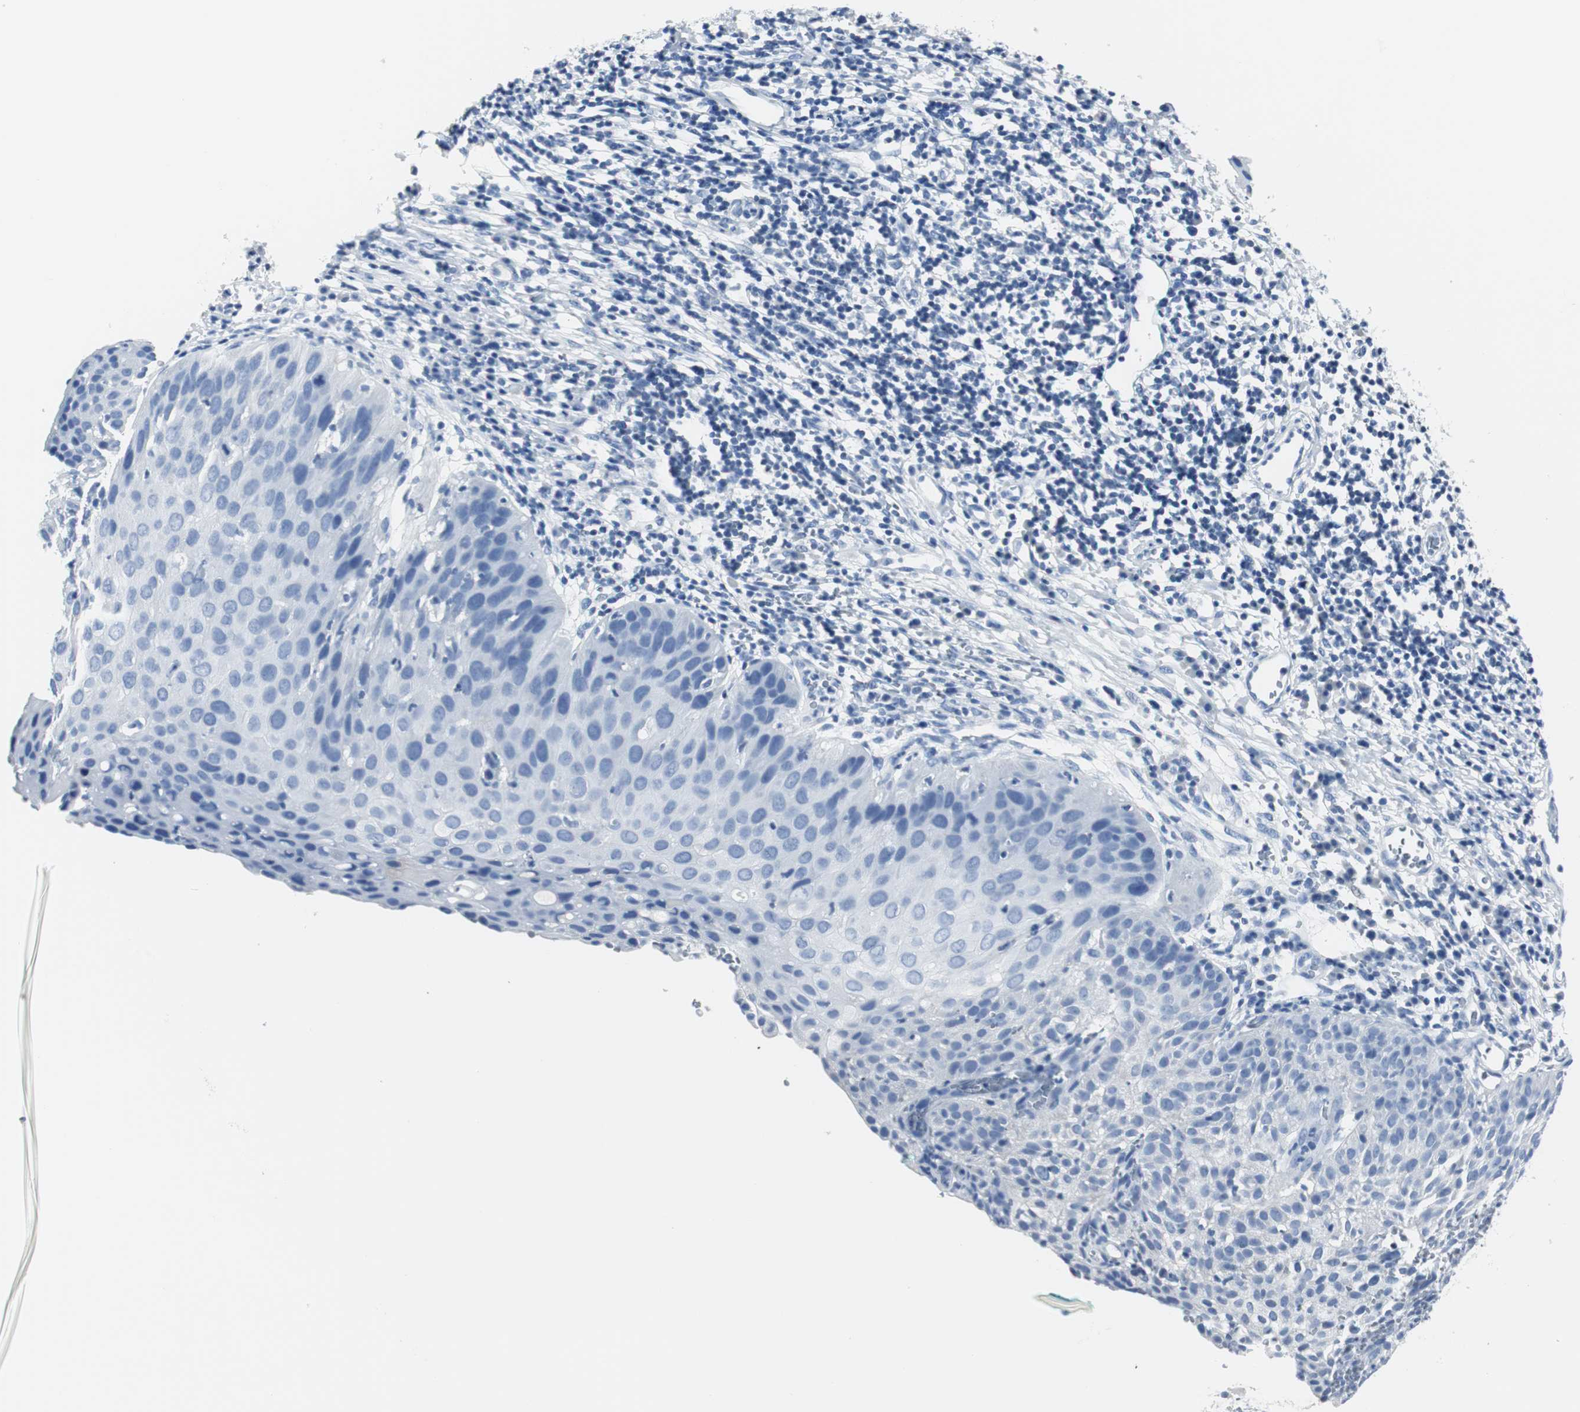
{"staining": {"intensity": "negative", "quantity": "none", "location": "none"}, "tissue": "cervical cancer", "cell_type": "Tumor cells", "image_type": "cancer", "snomed": [{"axis": "morphology", "description": "Squamous cell carcinoma, NOS"}, {"axis": "topography", "description": "Cervix"}], "caption": "This is a photomicrograph of immunohistochemistry staining of cervical cancer (squamous cell carcinoma), which shows no positivity in tumor cells.", "gene": "GAP43", "patient": {"sex": "female", "age": 38}}